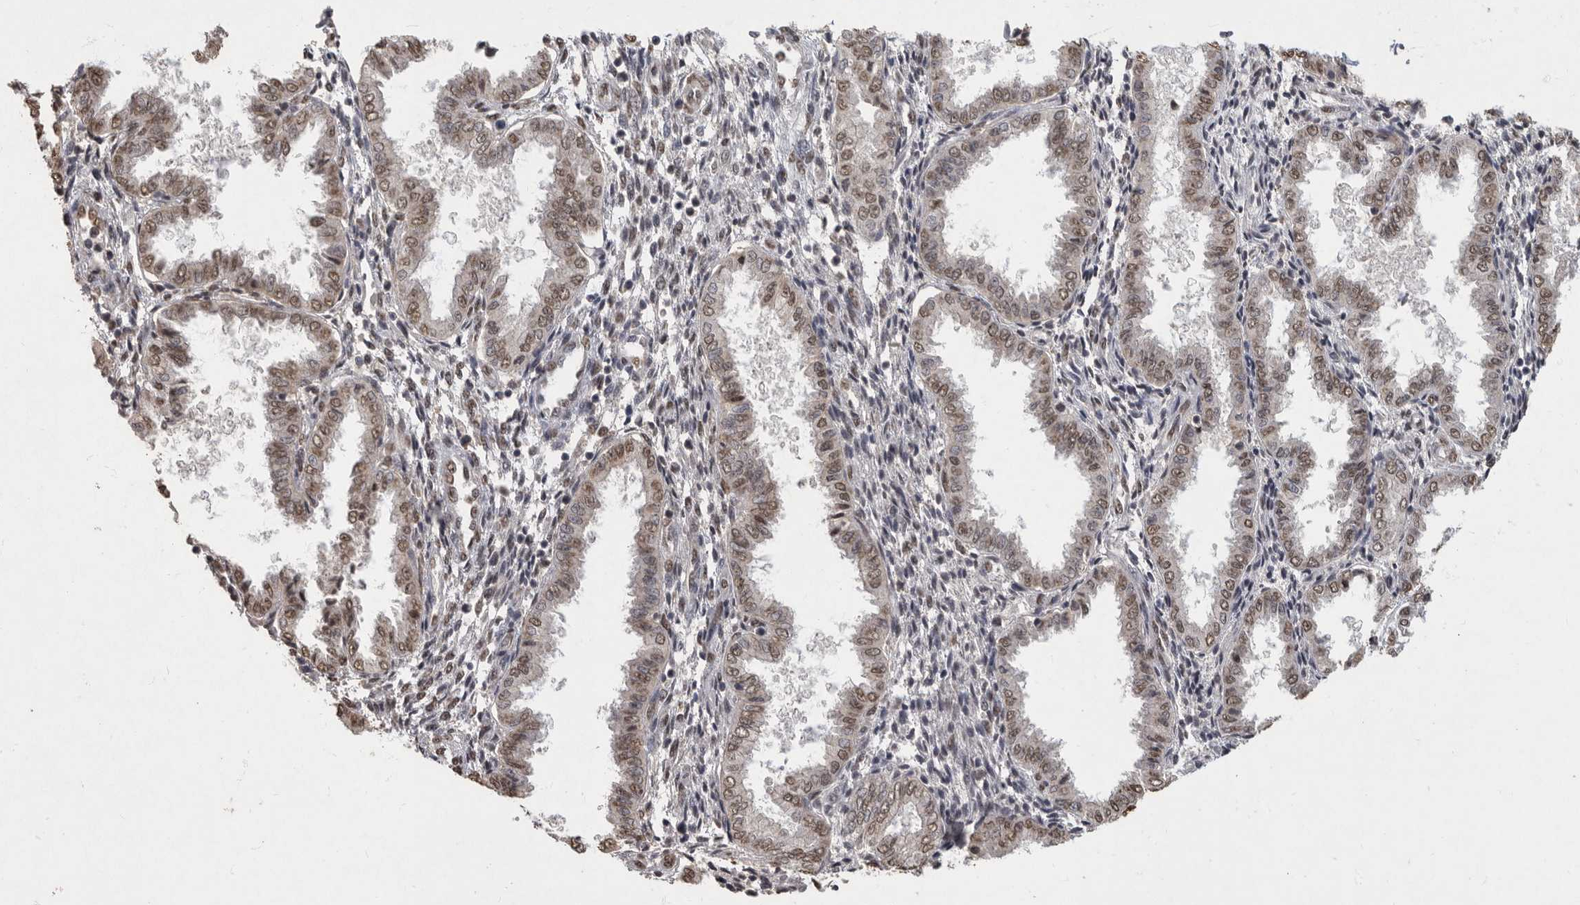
{"staining": {"intensity": "moderate", "quantity": "25%-75%", "location": "nuclear"}, "tissue": "endometrium", "cell_type": "Cells in endometrial stroma", "image_type": "normal", "snomed": [{"axis": "morphology", "description": "Normal tissue, NOS"}, {"axis": "topography", "description": "Endometrium"}], "caption": "The micrograph shows staining of benign endometrium, revealing moderate nuclear protein staining (brown color) within cells in endometrial stroma.", "gene": "NBL1", "patient": {"sex": "female", "age": 33}}